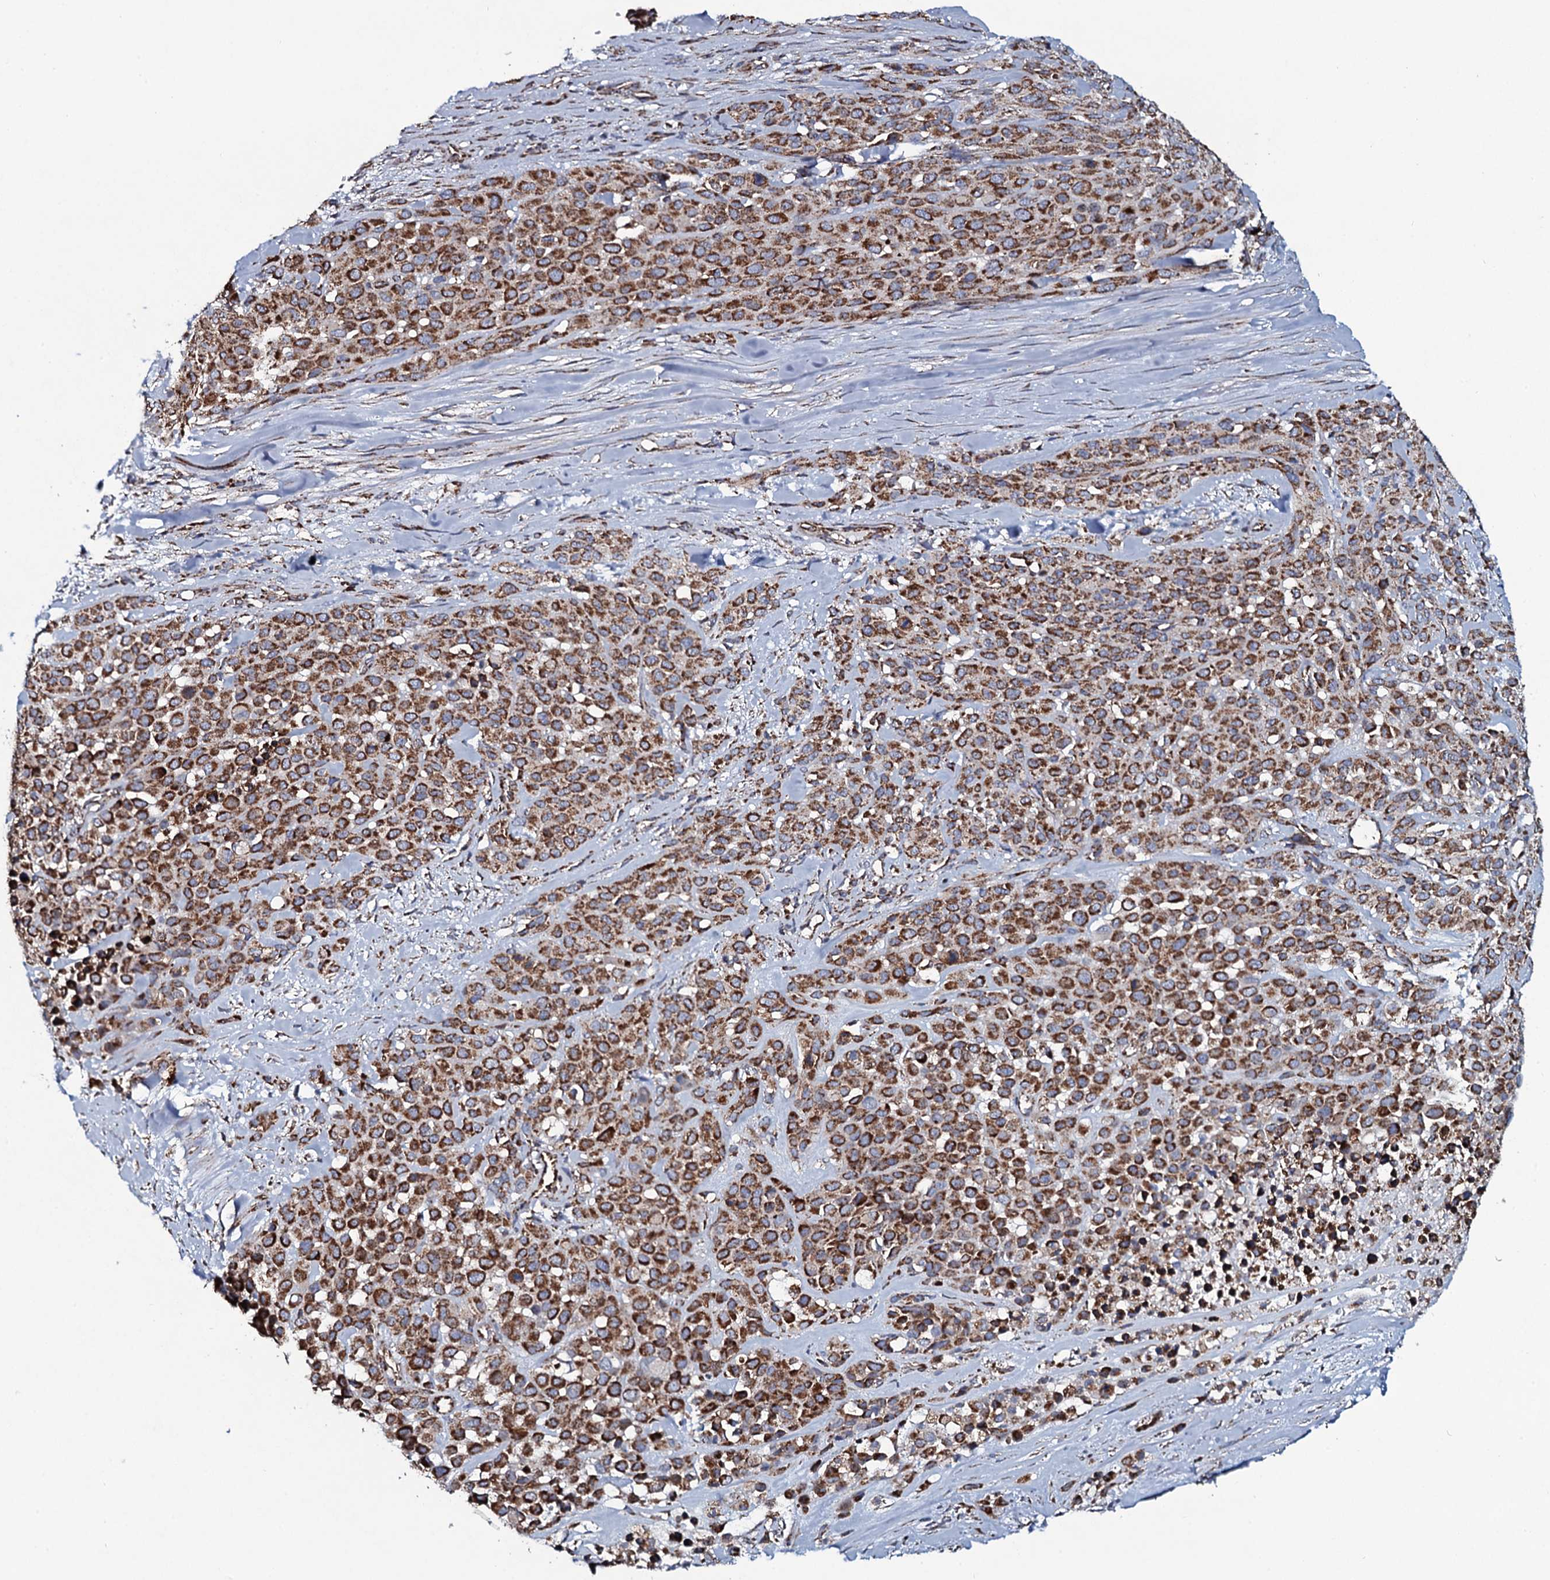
{"staining": {"intensity": "strong", "quantity": ">75%", "location": "cytoplasmic/membranous"}, "tissue": "melanoma", "cell_type": "Tumor cells", "image_type": "cancer", "snomed": [{"axis": "morphology", "description": "Malignant melanoma, Metastatic site"}, {"axis": "topography", "description": "Skin"}], "caption": "Human malignant melanoma (metastatic site) stained with a brown dye exhibits strong cytoplasmic/membranous positive staining in approximately >75% of tumor cells.", "gene": "EVC2", "patient": {"sex": "female", "age": 81}}